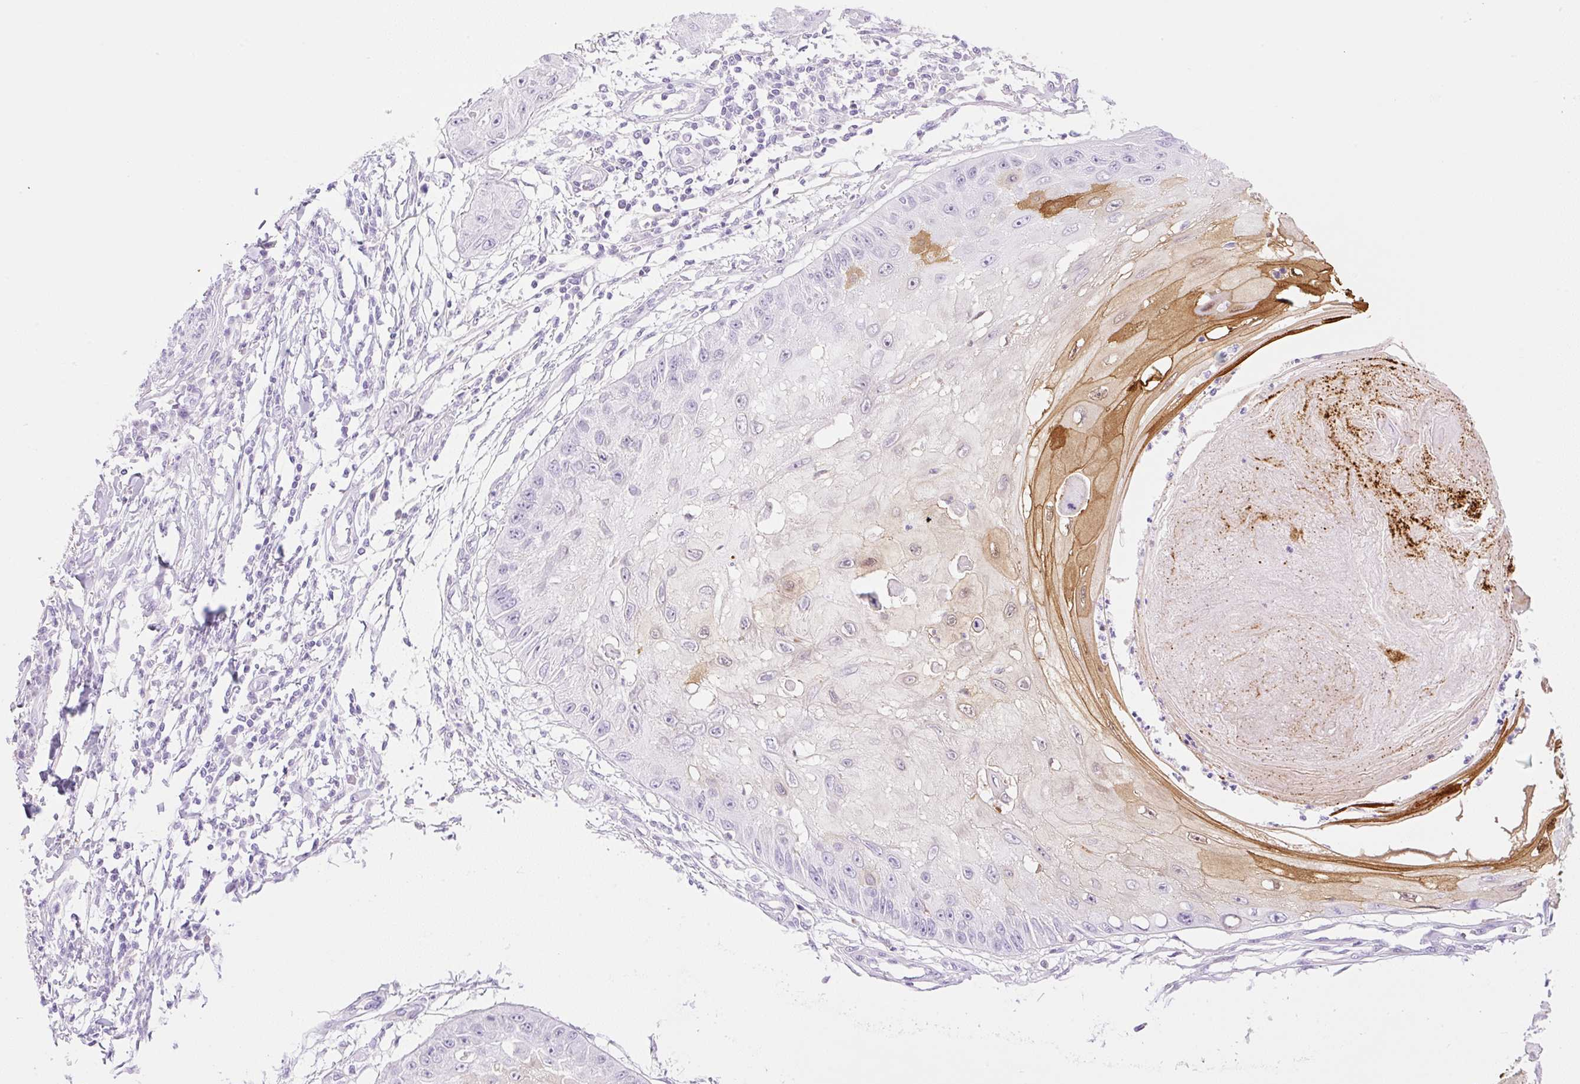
{"staining": {"intensity": "strong", "quantity": "<25%", "location": "cytoplasmic/membranous,nuclear"}, "tissue": "skin cancer", "cell_type": "Tumor cells", "image_type": "cancer", "snomed": [{"axis": "morphology", "description": "Squamous cell carcinoma, NOS"}, {"axis": "topography", "description": "Skin"}], "caption": "Squamous cell carcinoma (skin) was stained to show a protein in brown. There is medium levels of strong cytoplasmic/membranous and nuclear staining in approximately <25% of tumor cells. (DAB IHC with brightfield microscopy, high magnification).", "gene": "SPRR4", "patient": {"sex": "male", "age": 70}}